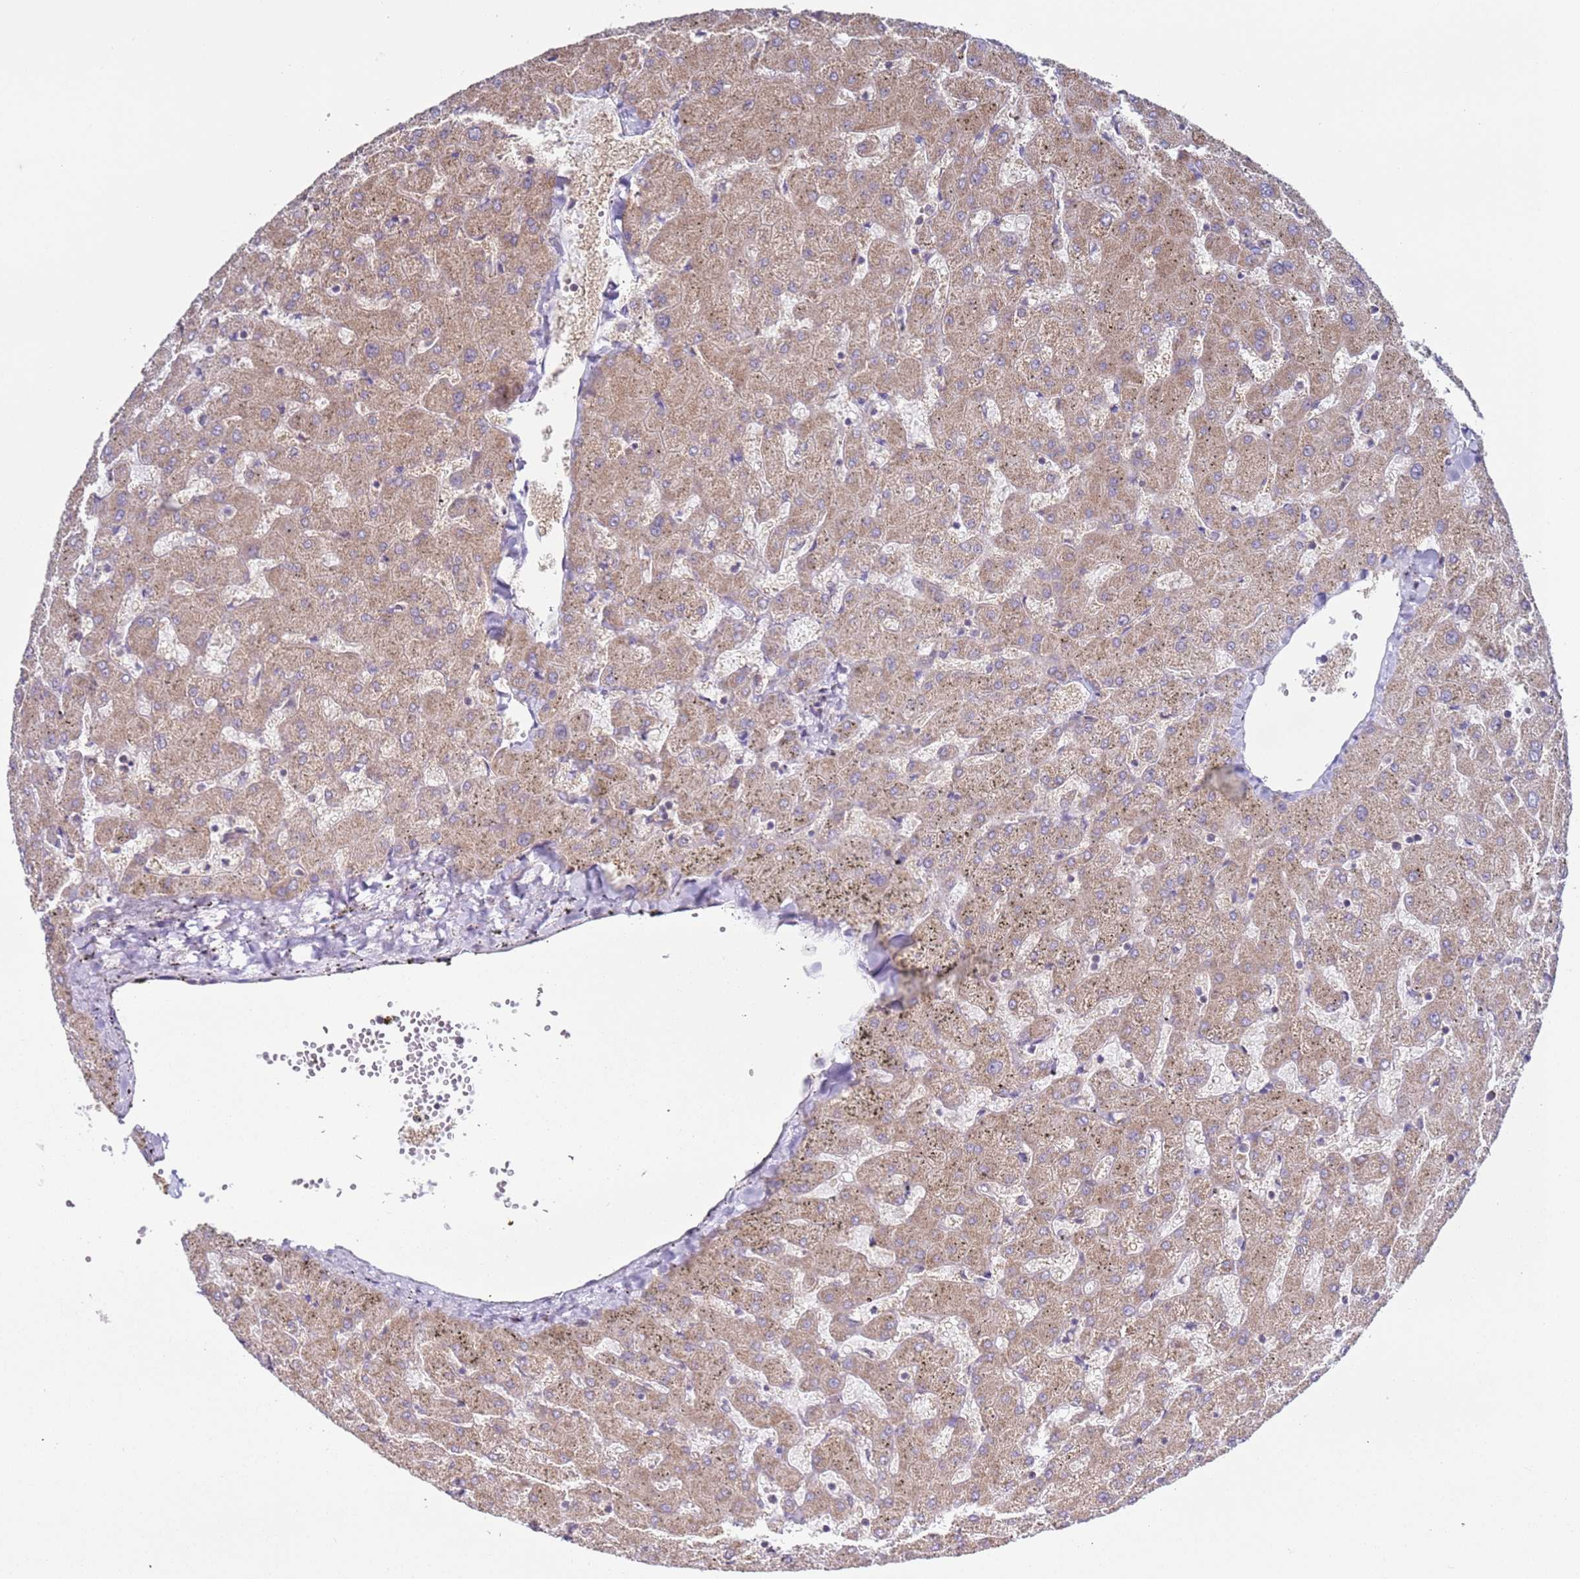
{"staining": {"intensity": "negative", "quantity": "none", "location": "none"}, "tissue": "liver", "cell_type": "Cholangiocytes", "image_type": "normal", "snomed": [{"axis": "morphology", "description": "Normal tissue, NOS"}, {"axis": "topography", "description": "Liver"}], "caption": "The immunohistochemistry (IHC) histopathology image has no significant staining in cholangiocytes of liver. The staining is performed using DAB brown chromogen with nuclei counter-stained in using hematoxylin.", "gene": "DIP2B", "patient": {"sex": "female", "age": 63}}